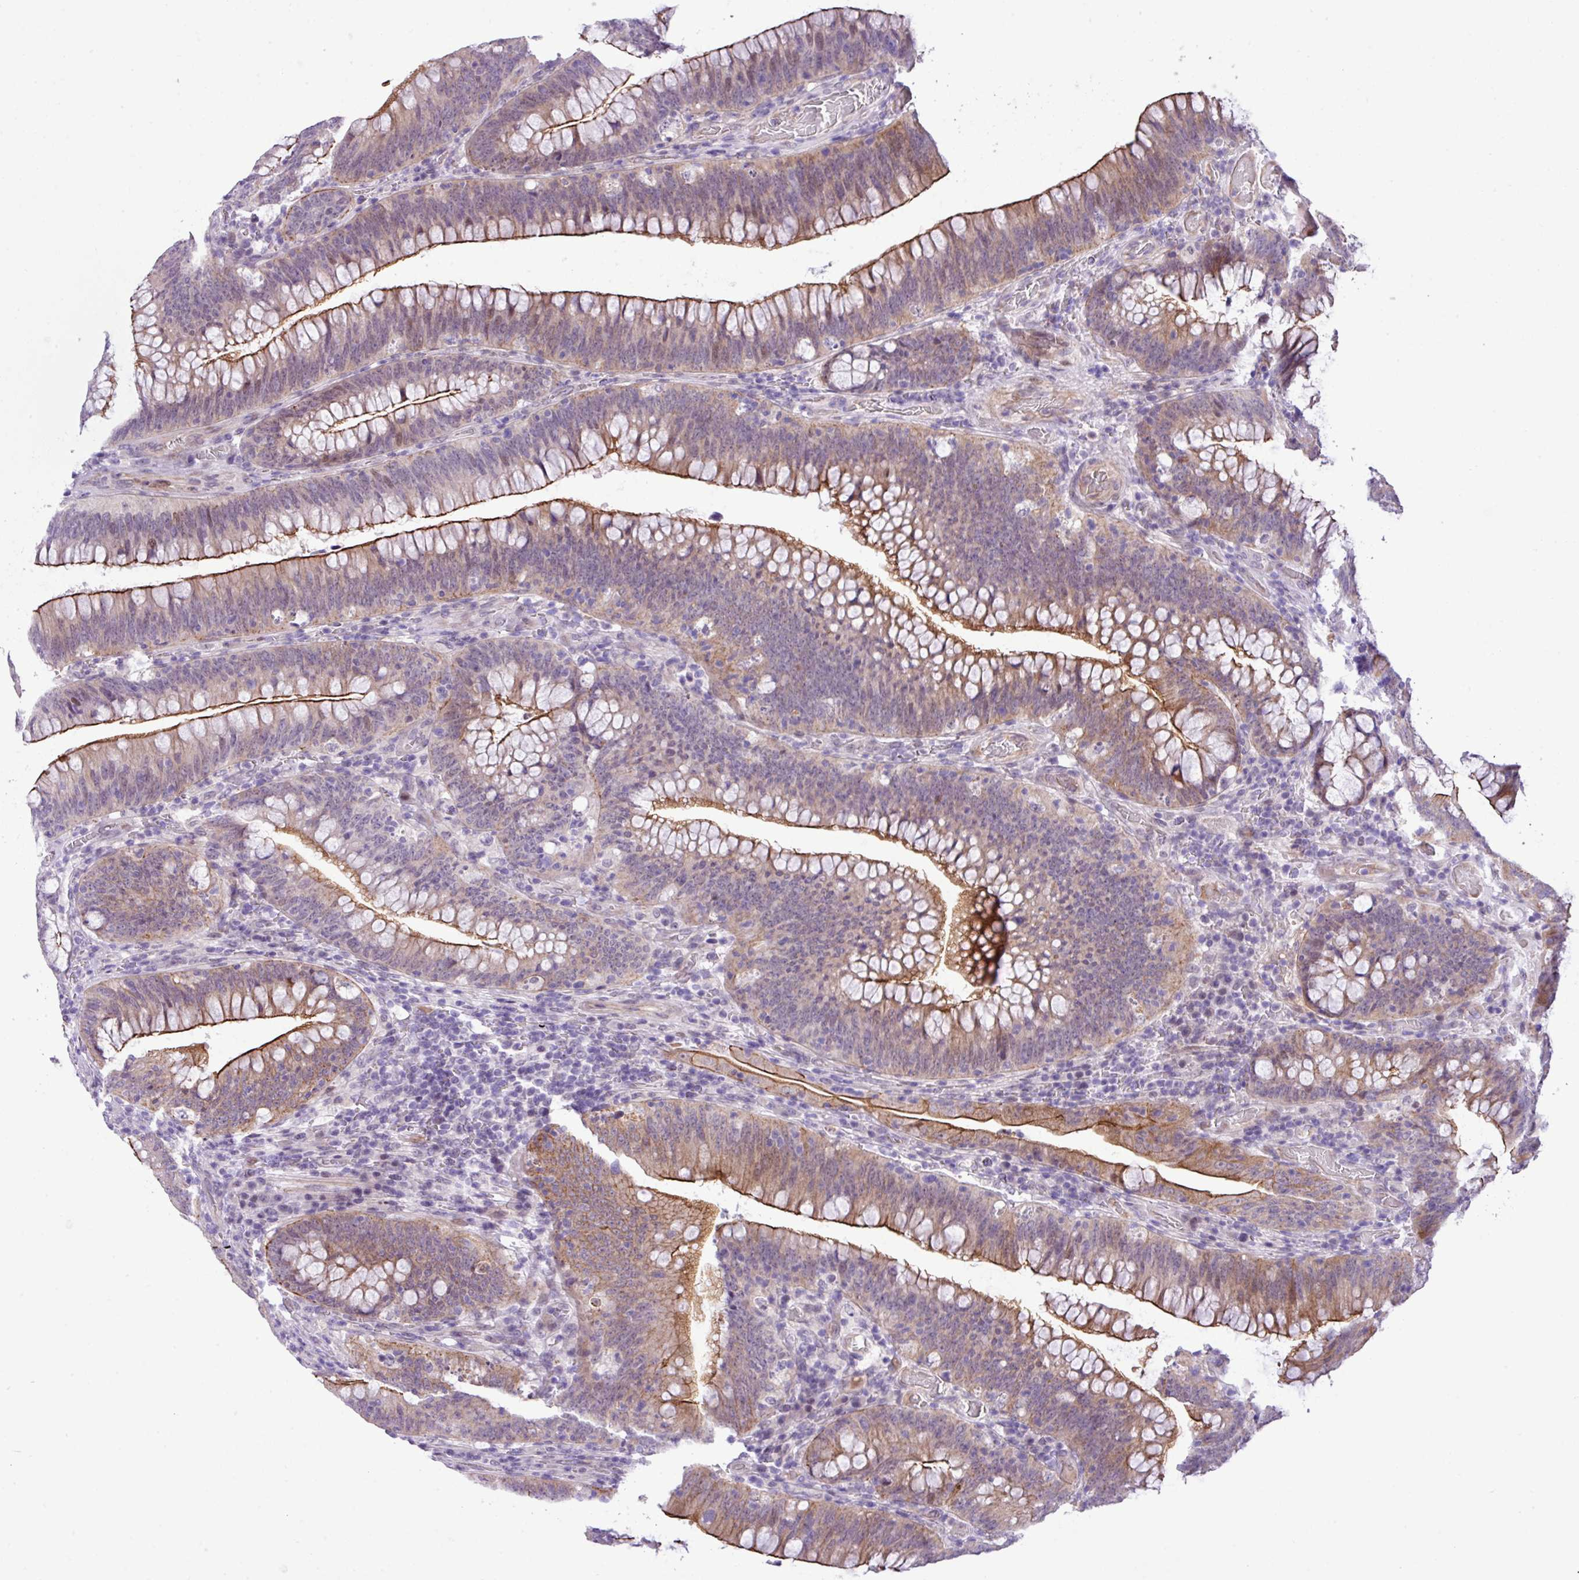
{"staining": {"intensity": "strong", "quantity": "25%-75%", "location": "cytoplasmic/membranous"}, "tissue": "colorectal cancer", "cell_type": "Tumor cells", "image_type": "cancer", "snomed": [{"axis": "morphology", "description": "Normal tissue, NOS"}, {"axis": "topography", "description": "Colon"}], "caption": "Colorectal cancer tissue shows strong cytoplasmic/membranous staining in about 25%-75% of tumor cells", "gene": "YLPM1", "patient": {"sex": "female", "age": 82}}